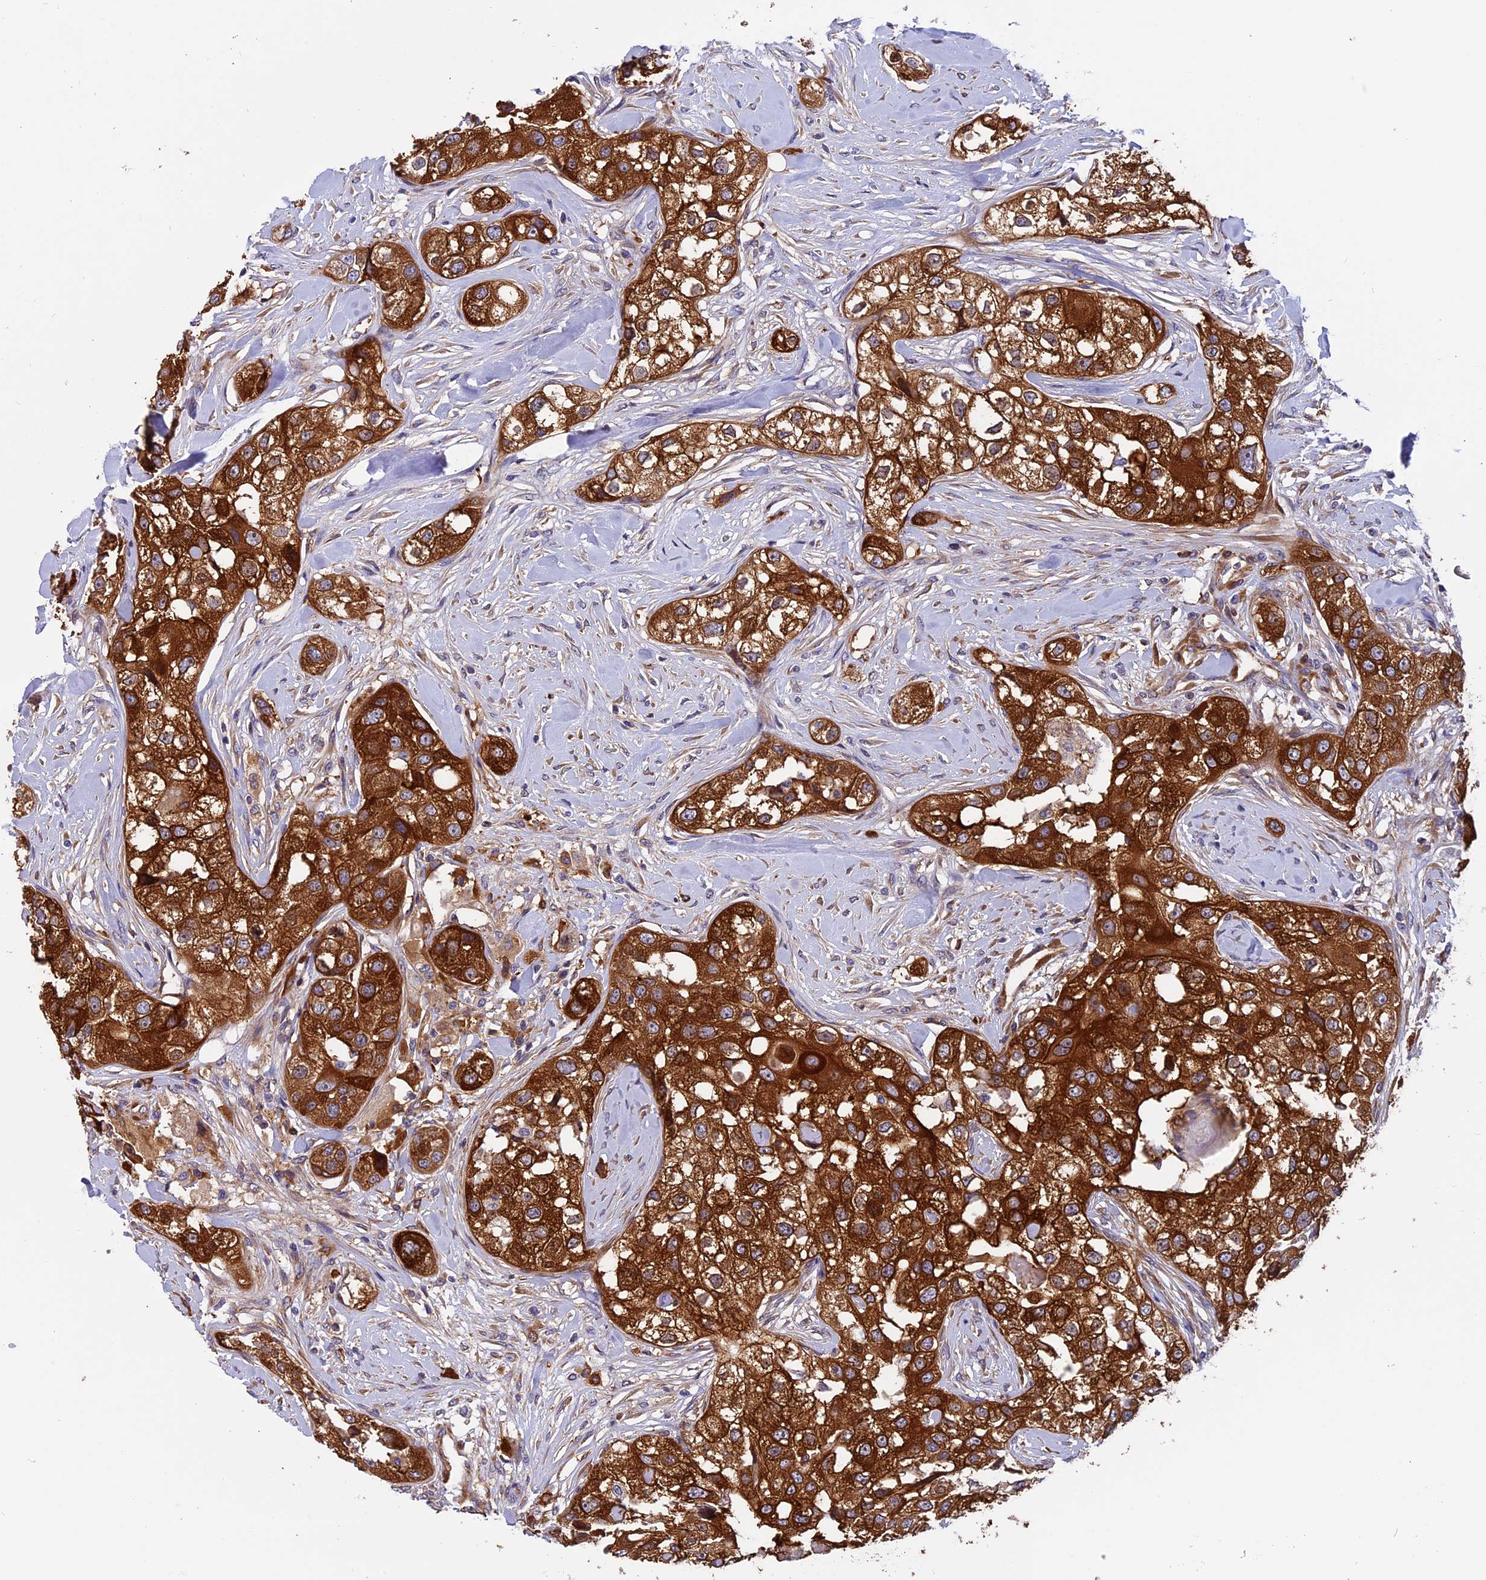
{"staining": {"intensity": "strong", "quantity": ">75%", "location": "cytoplasmic/membranous"}, "tissue": "head and neck cancer", "cell_type": "Tumor cells", "image_type": "cancer", "snomed": [{"axis": "morphology", "description": "Normal tissue, NOS"}, {"axis": "morphology", "description": "Squamous cell carcinoma, NOS"}, {"axis": "topography", "description": "Skeletal muscle"}, {"axis": "topography", "description": "Head-Neck"}], "caption": "Immunohistochemical staining of head and neck cancer demonstrates strong cytoplasmic/membranous protein positivity in approximately >75% of tumor cells.", "gene": "EHBP1L1", "patient": {"sex": "male", "age": 51}}